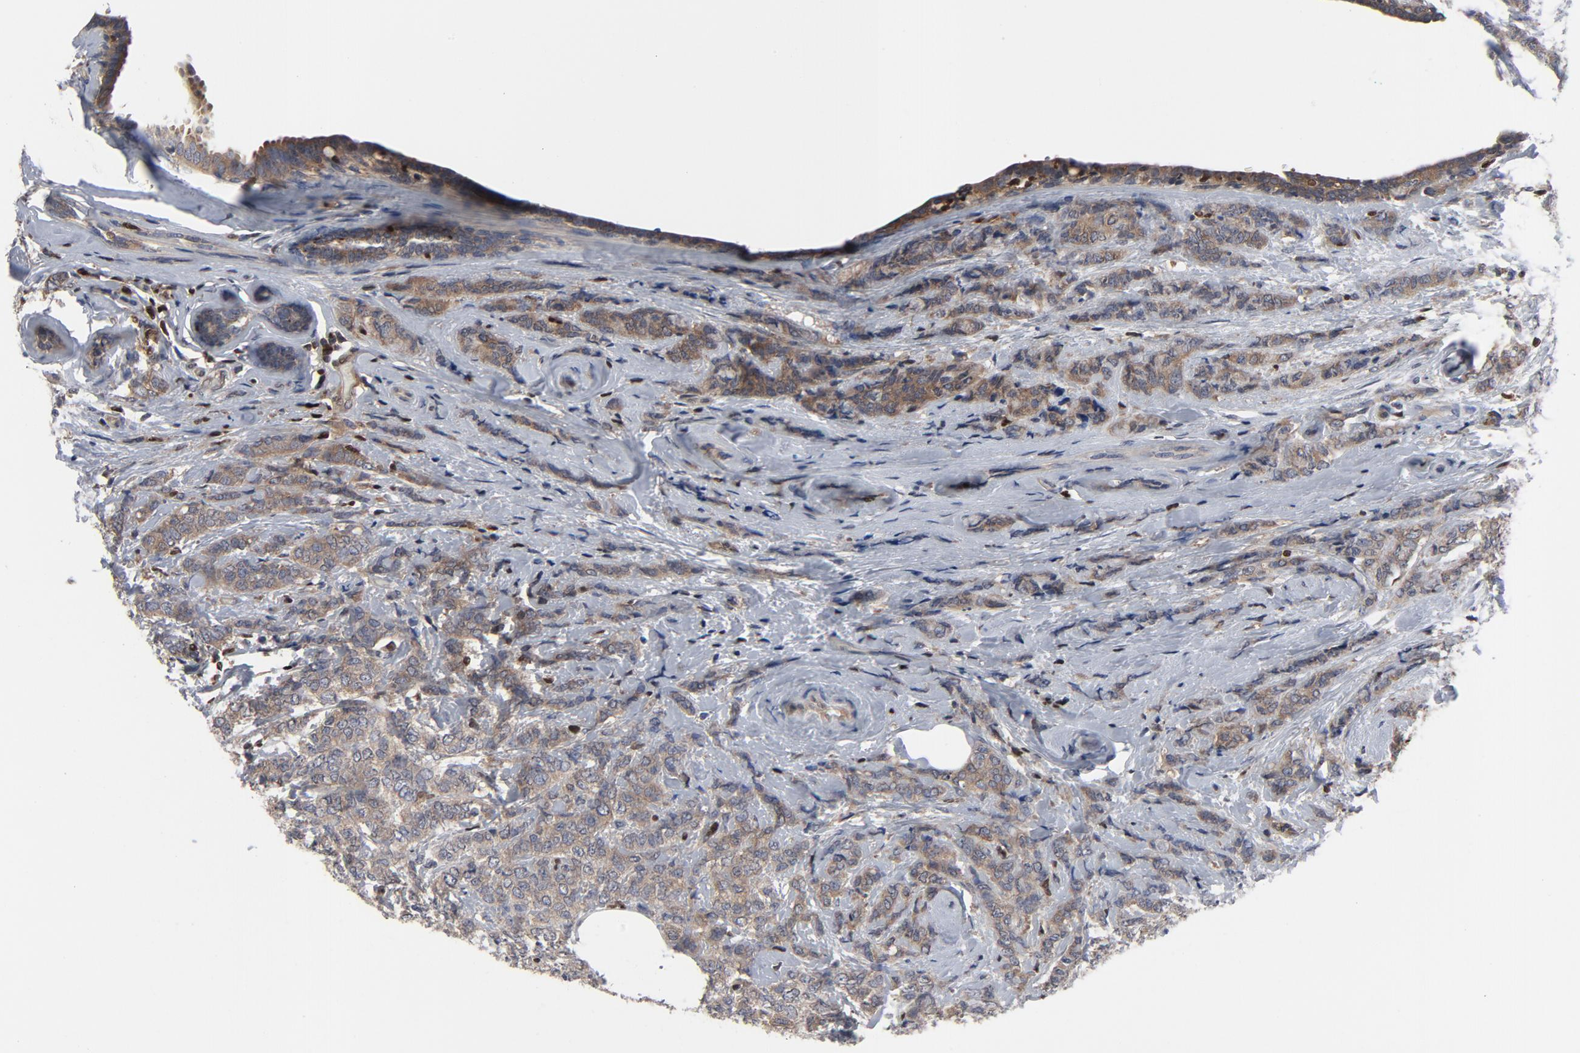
{"staining": {"intensity": "moderate", "quantity": ">75%", "location": "cytoplasmic/membranous"}, "tissue": "breast cancer", "cell_type": "Tumor cells", "image_type": "cancer", "snomed": [{"axis": "morphology", "description": "Lobular carcinoma"}, {"axis": "topography", "description": "Breast"}], "caption": "A photomicrograph of human breast cancer (lobular carcinoma) stained for a protein exhibits moderate cytoplasmic/membranous brown staining in tumor cells.", "gene": "NFKB1", "patient": {"sex": "female", "age": 60}}